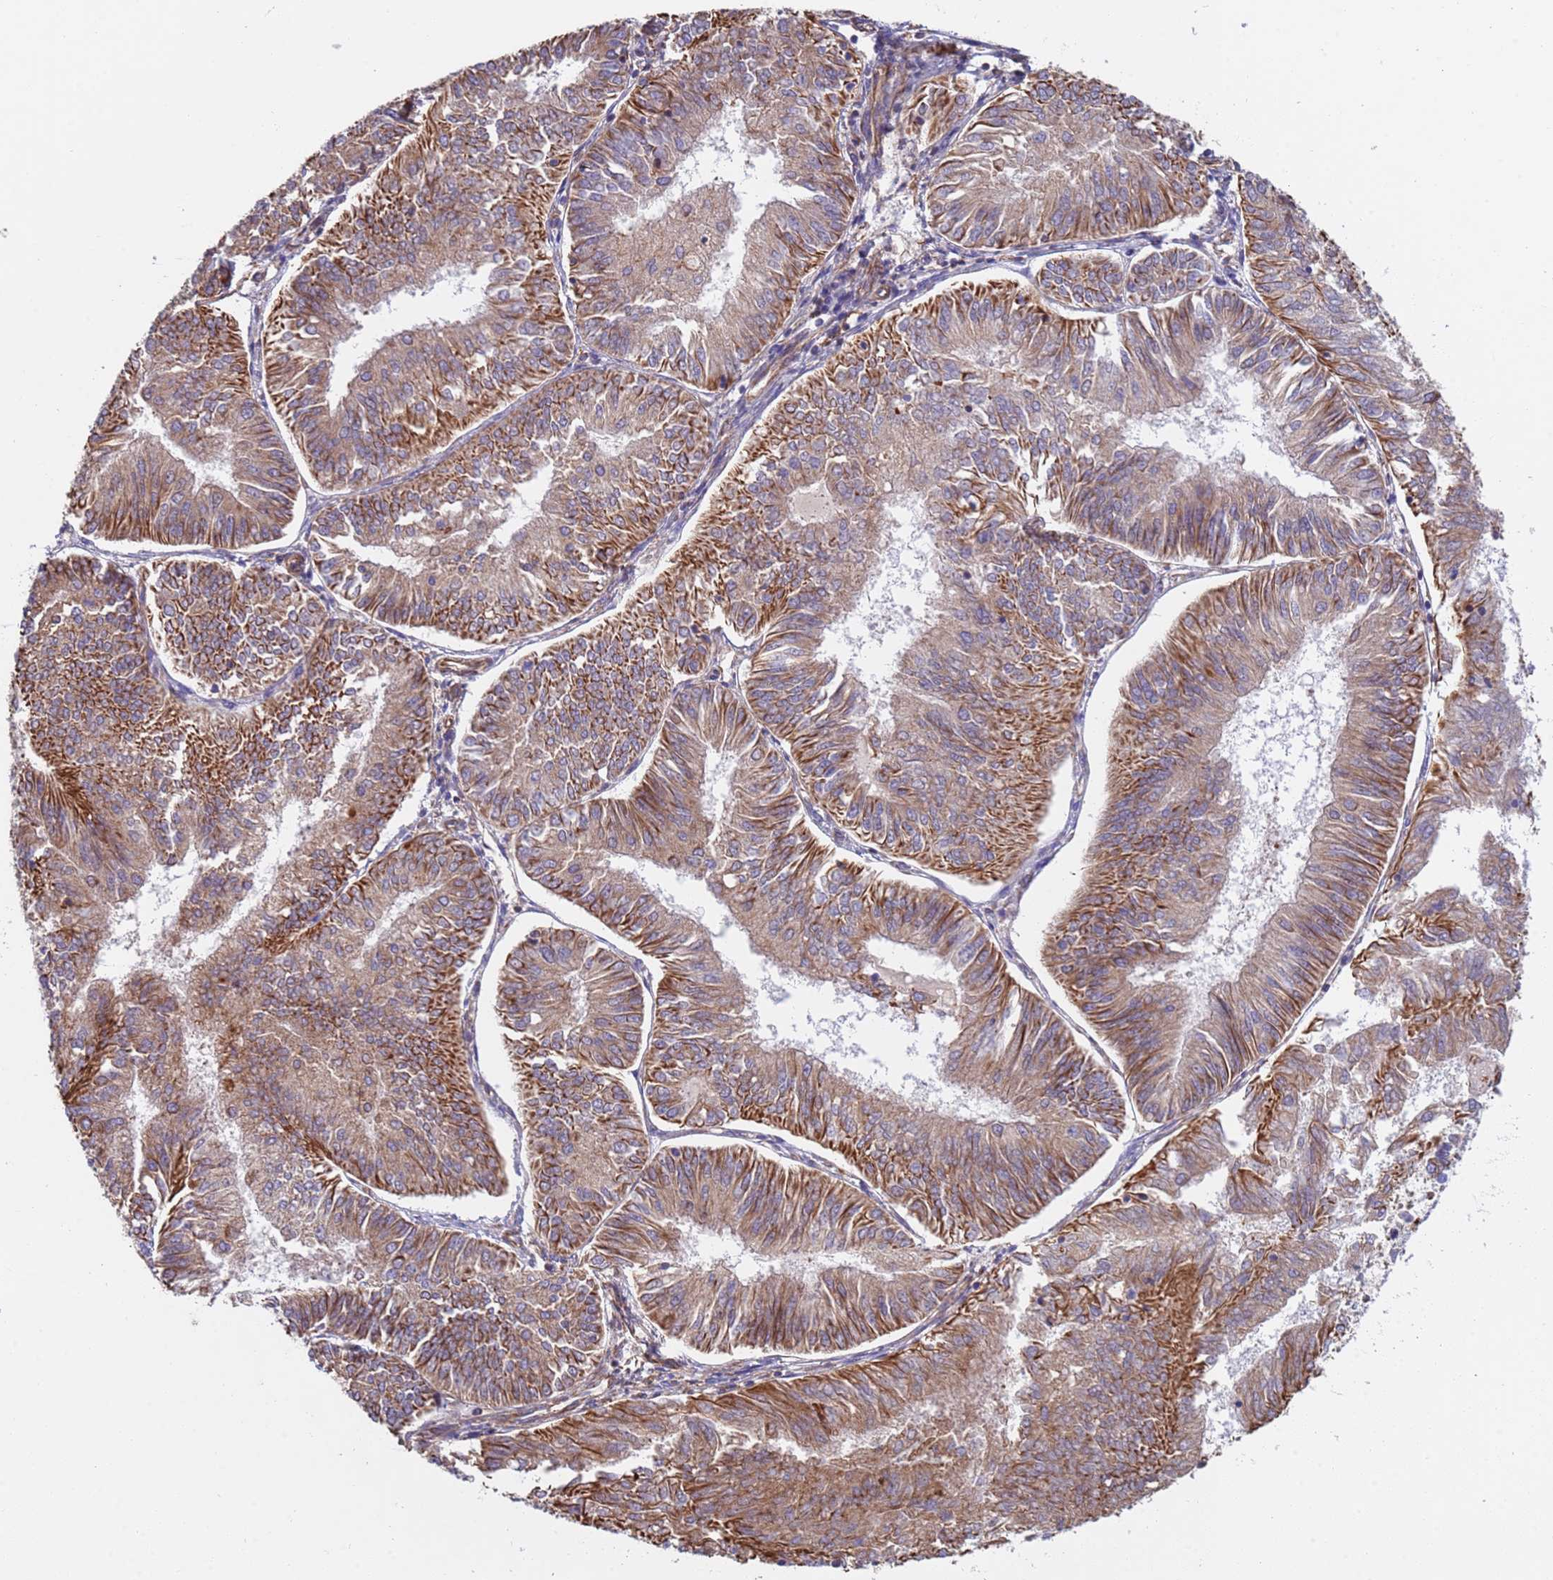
{"staining": {"intensity": "moderate", "quantity": ">75%", "location": "cytoplasmic/membranous"}, "tissue": "endometrial cancer", "cell_type": "Tumor cells", "image_type": "cancer", "snomed": [{"axis": "morphology", "description": "Adenocarcinoma, NOS"}, {"axis": "topography", "description": "Endometrium"}], "caption": "Immunohistochemistry of endometrial adenocarcinoma exhibits medium levels of moderate cytoplasmic/membranous expression in about >75% of tumor cells. The staining was performed using DAB, with brown indicating positive protein expression. Nuclei are stained blue with hematoxylin.", "gene": "NUDT12", "patient": {"sex": "female", "age": 58}}